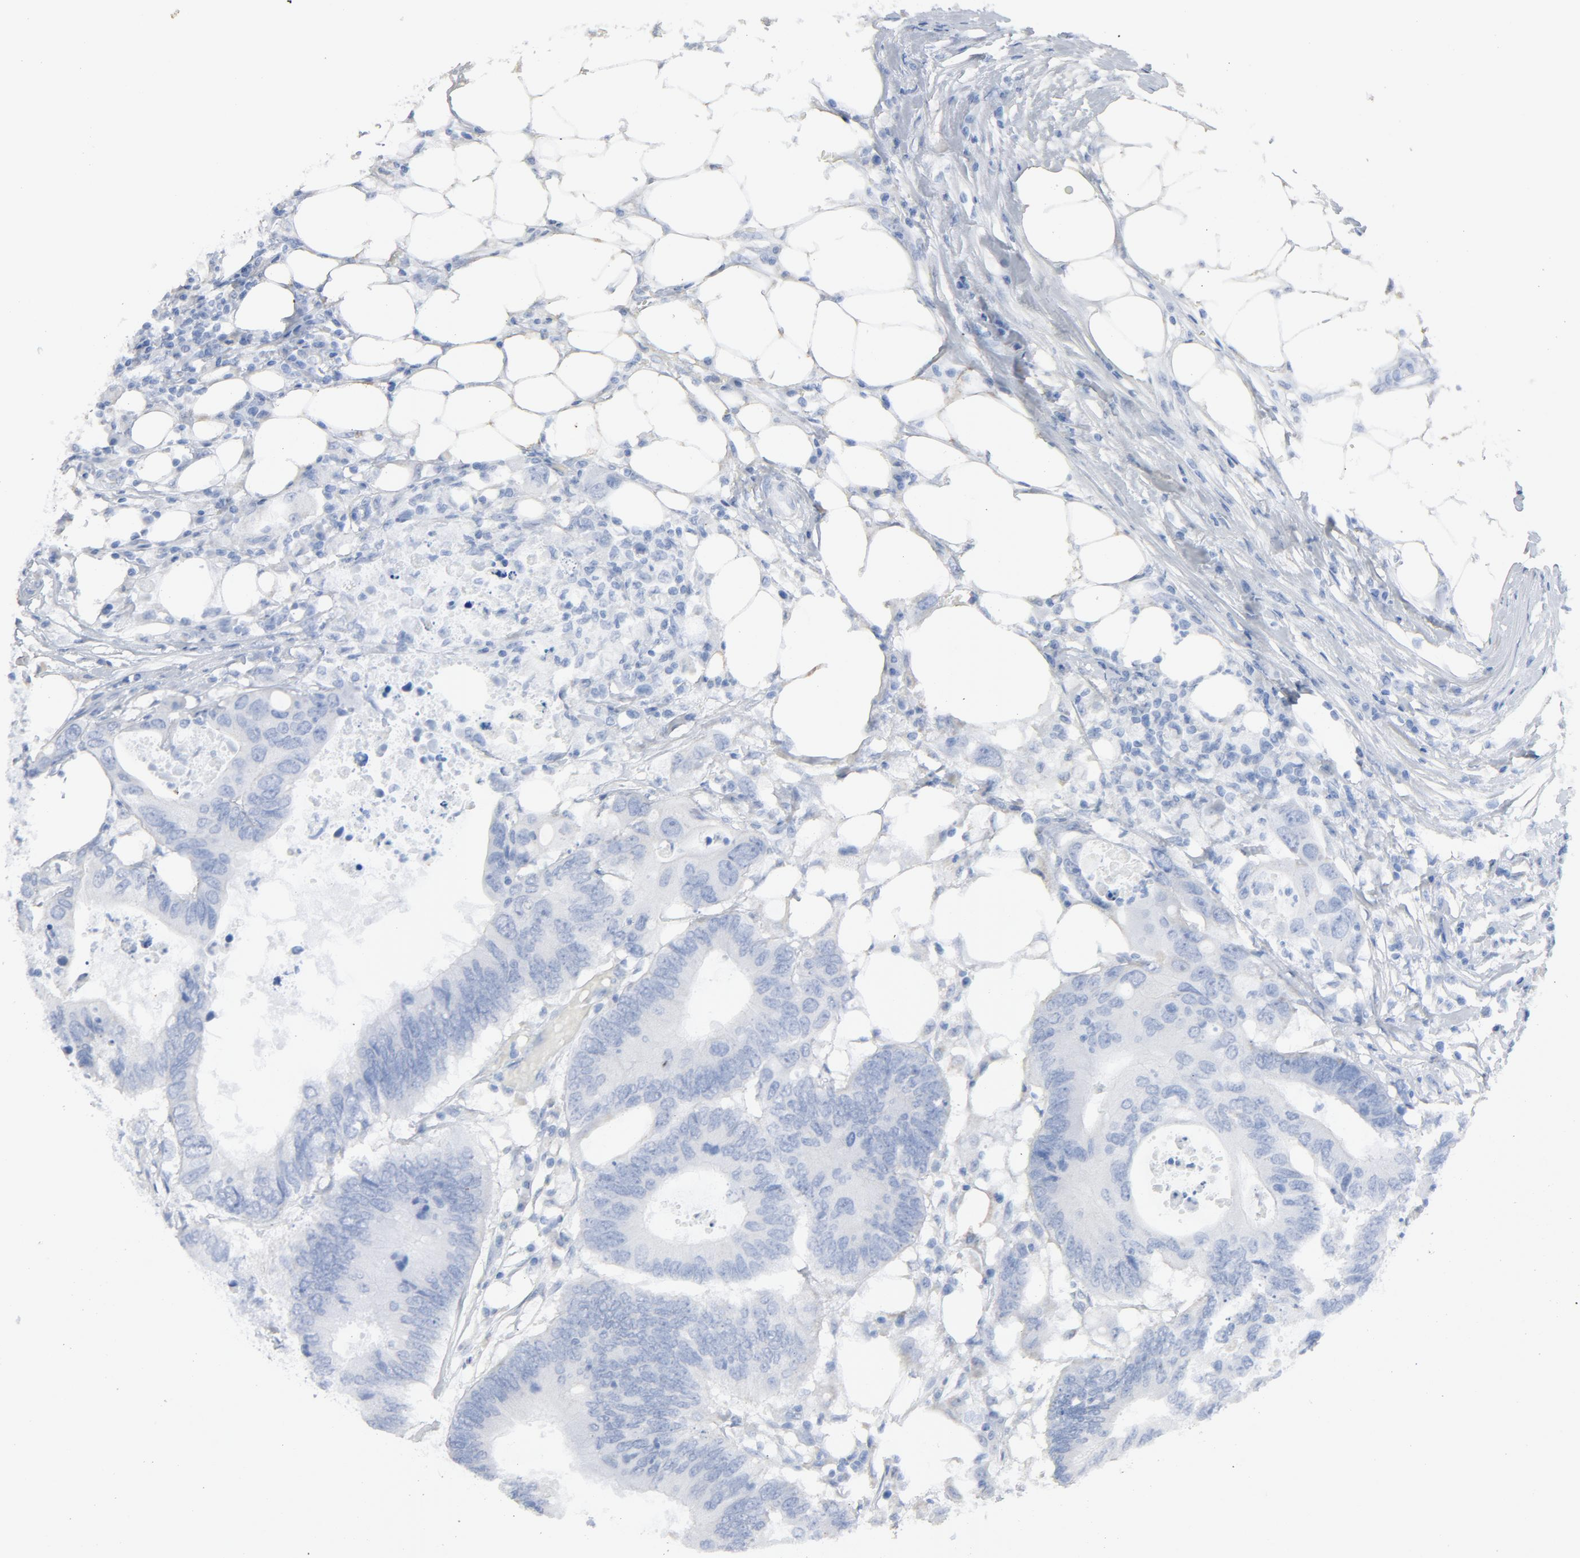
{"staining": {"intensity": "negative", "quantity": "none", "location": "none"}, "tissue": "colorectal cancer", "cell_type": "Tumor cells", "image_type": "cancer", "snomed": [{"axis": "morphology", "description": "Adenocarcinoma, NOS"}, {"axis": "topography", "description": "Colon"}], "caption": "There is no significant positivity in tumor cells of adenocarcinoma (colorectal).", "gene": "C14orf119", "patient": {"sex": "male", "age": 71}}